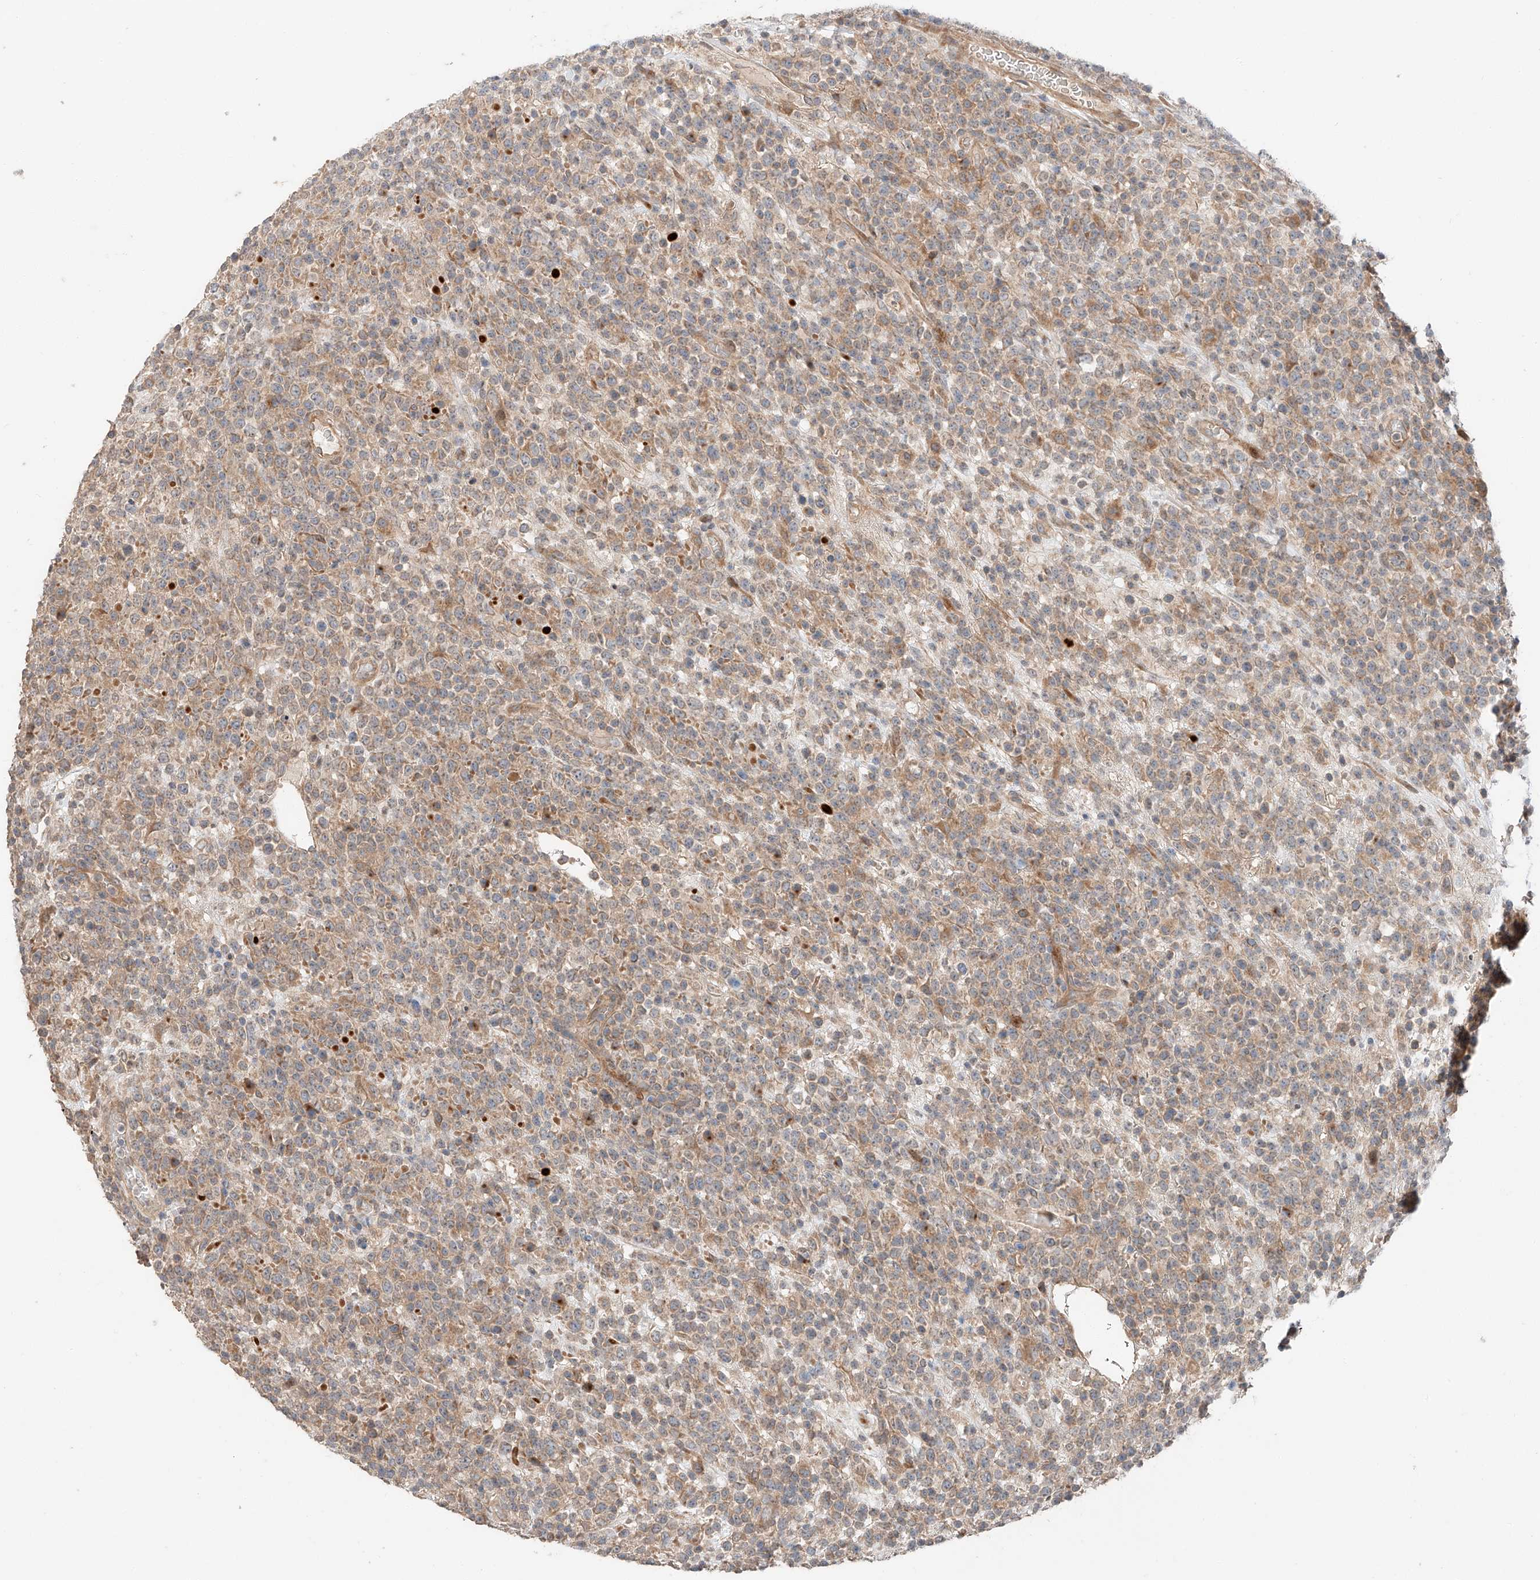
{"staining": {"intensity": "weak", "quantity": ">75%", "location": "cytoplasmic/membranous"}, "tissue": "lymphoma", "cell_type": "Tumor cells", "image_type": "cancer", "snomed": [{"axis": "morphology", "description": "Malignant lymphoma, non-Hodgkin's type, High grade"}, {"axis": "topography", "description": "Colon"}], "caption": "A photomicrograph of lymphoma stained for a protein demonstrates weak cytoplasmic/membranous brown staining in tumor cells. The protein is stained brown, and the nuclei are stained in blue (DAB (3,3'-diaminobenzidine) IHC with brightfield microscopy, high magnification).", "gene": "XPNPEP1", "patient": {"sex": "female", "age": 53}}